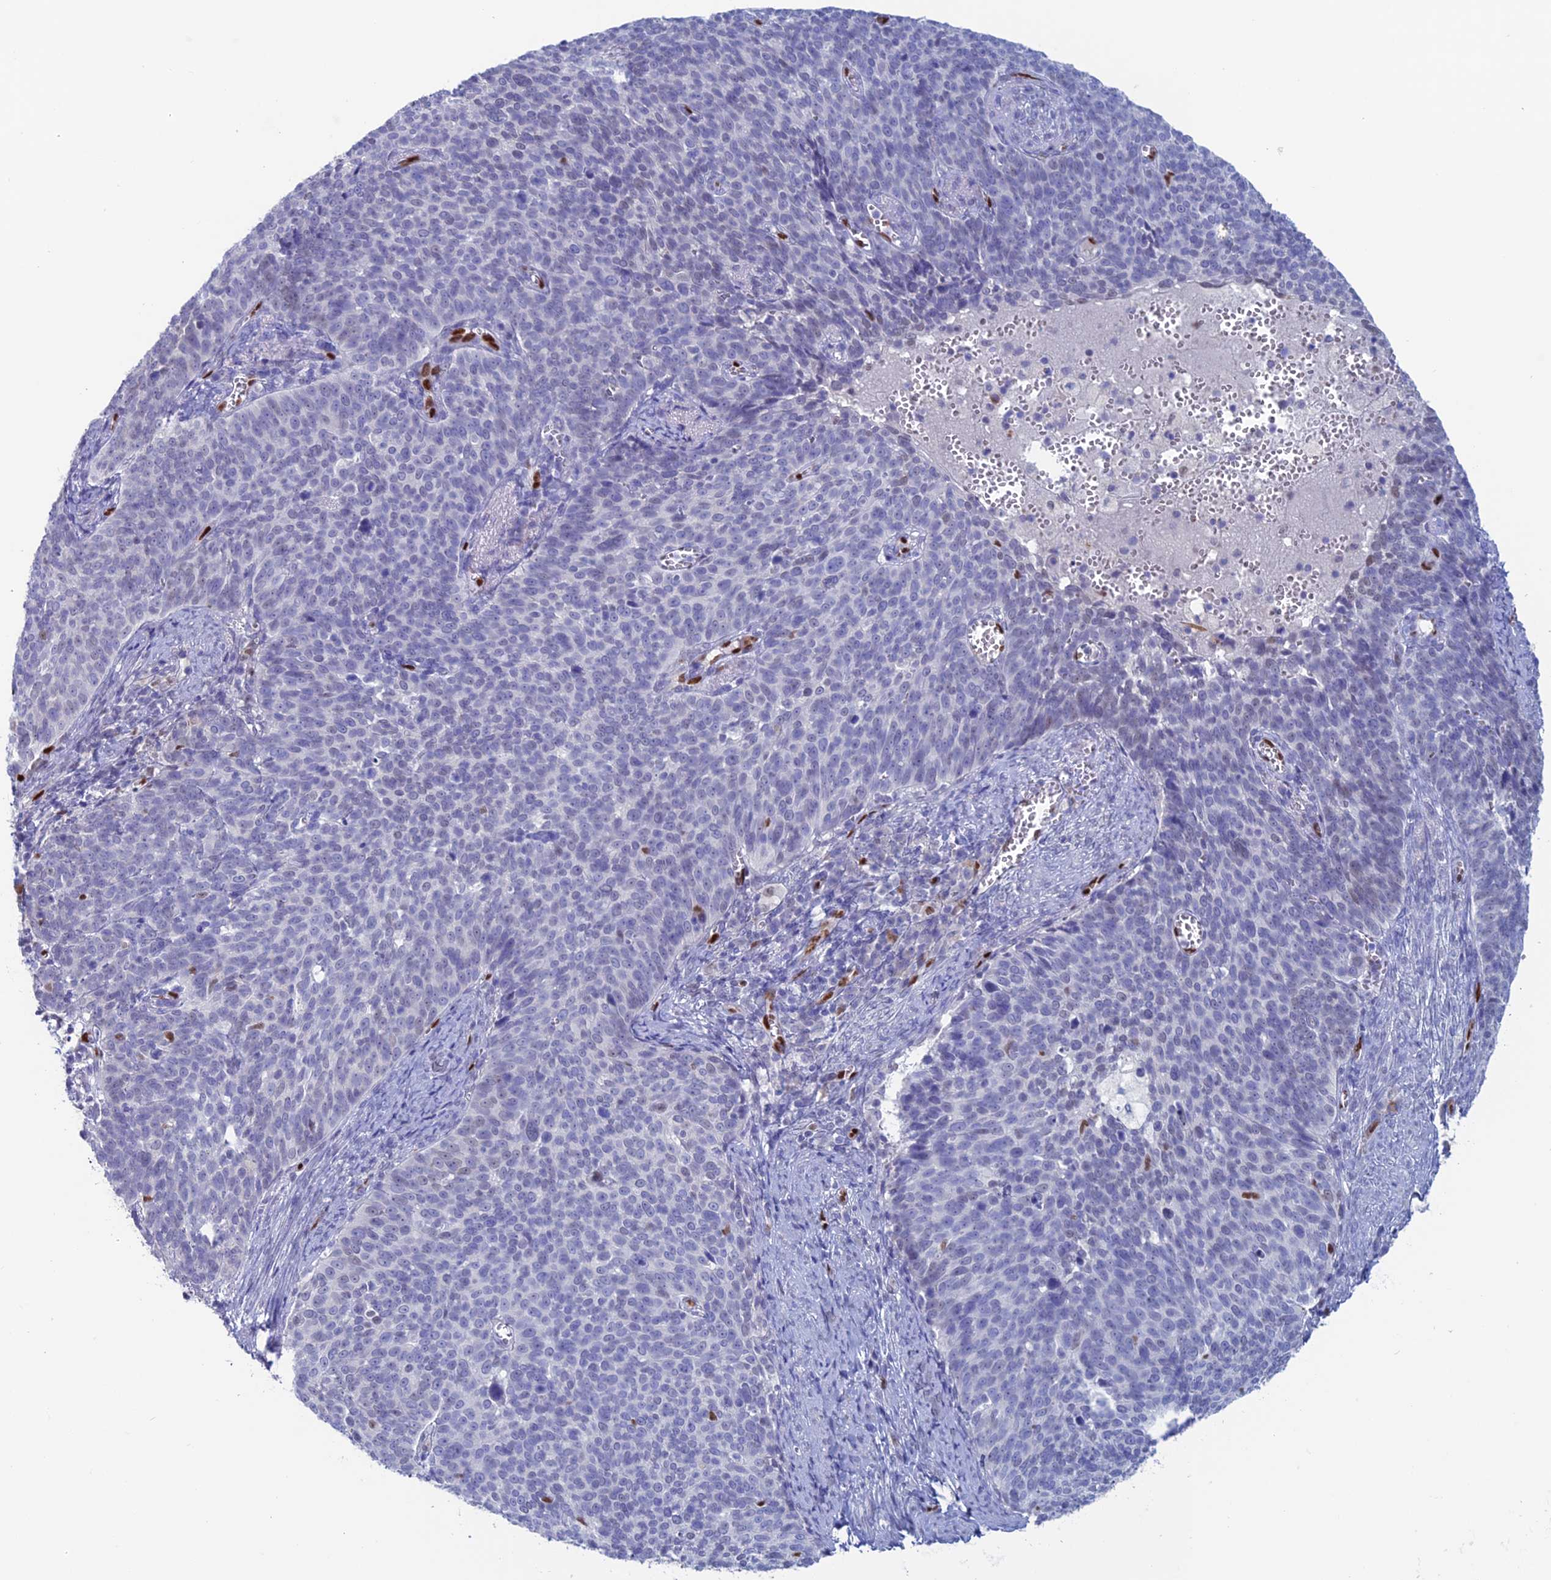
{"staining": {"intensity": "negative", "quantity": "none", "location": "none"}, "tissue": "cervical cancer", "cell_type": "Tumor cells", "image_type": "cancer", "snomed": [{"axis": "morphology", "description": "Normal tissue, NOS"}, {"axis": "morphology", "description": "Squamous cell carcinoma, NOS"}, {"axis": "topography", "description": "Cervix"}], "caption": "Immunohistochemistry (IHC) of cervical cancer shows no staining in tumor cells. Nuclei are stained in blue.", "gene": "NOL4L", "patient": {"sex": "female", "age": 39}}